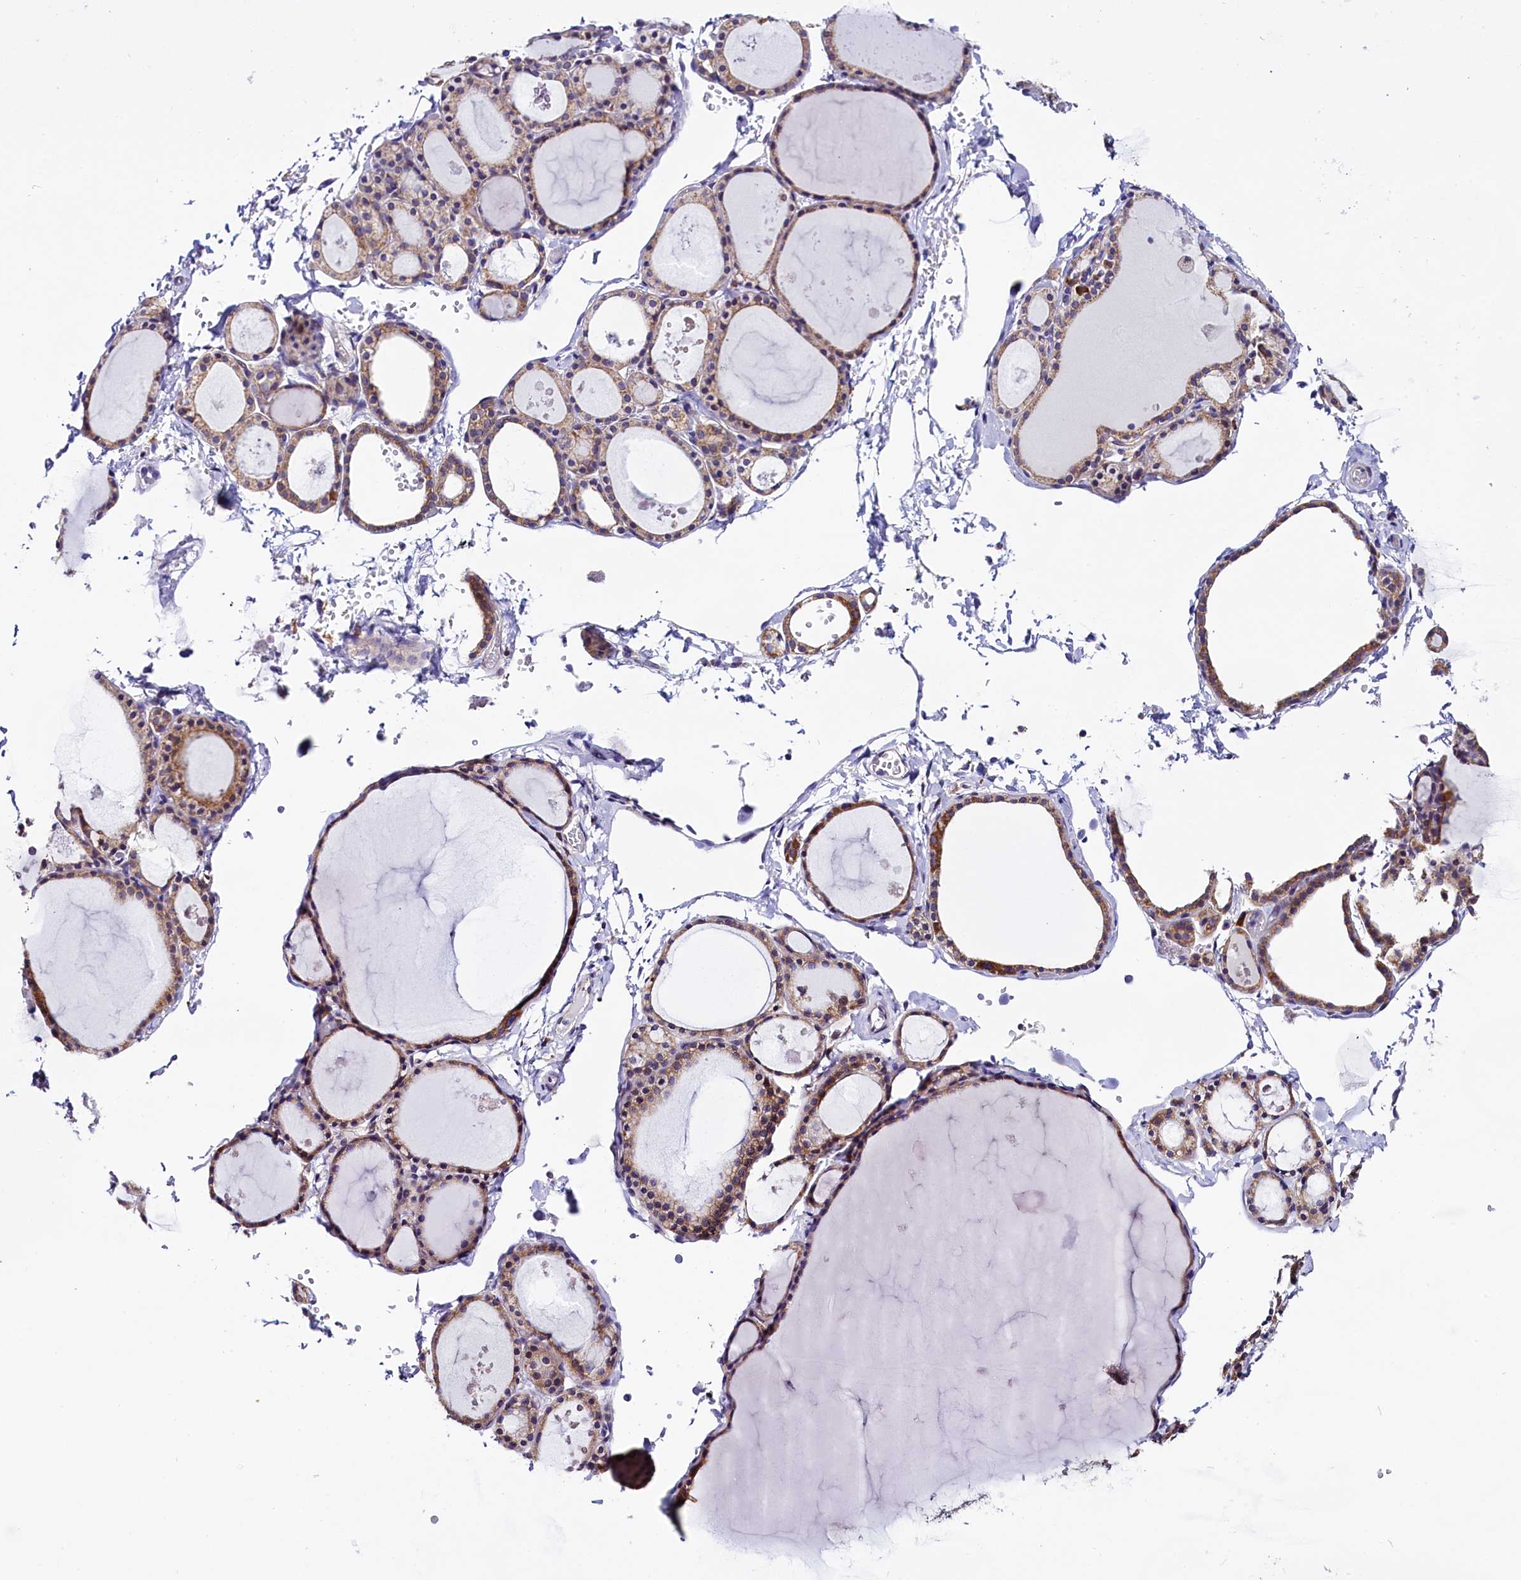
{"staining": {"intensity": "moderate", "quantity": ">75%", "location": "cytoplasmic/membranous"}, "tissue": "thyroid gland", "cell_type": "Glandular cells", "image_type": "normal", "snomed": [{"axis": "morphology", "description": "Normal tissue, NOS"}, {"axis": "topography", "description": "Thyroid gland"}], "caption": "Protein staining of benign thyroid gland shows moderate cytoplasmic/membranous staining in approximately >75% of glandular cells. (Stains: DAB in brown, nuclei in blue, Microscopy: brightfield microscopy at high magnification).", "gene": "UACA", "patient": {"sex": "male", "age": 56}}